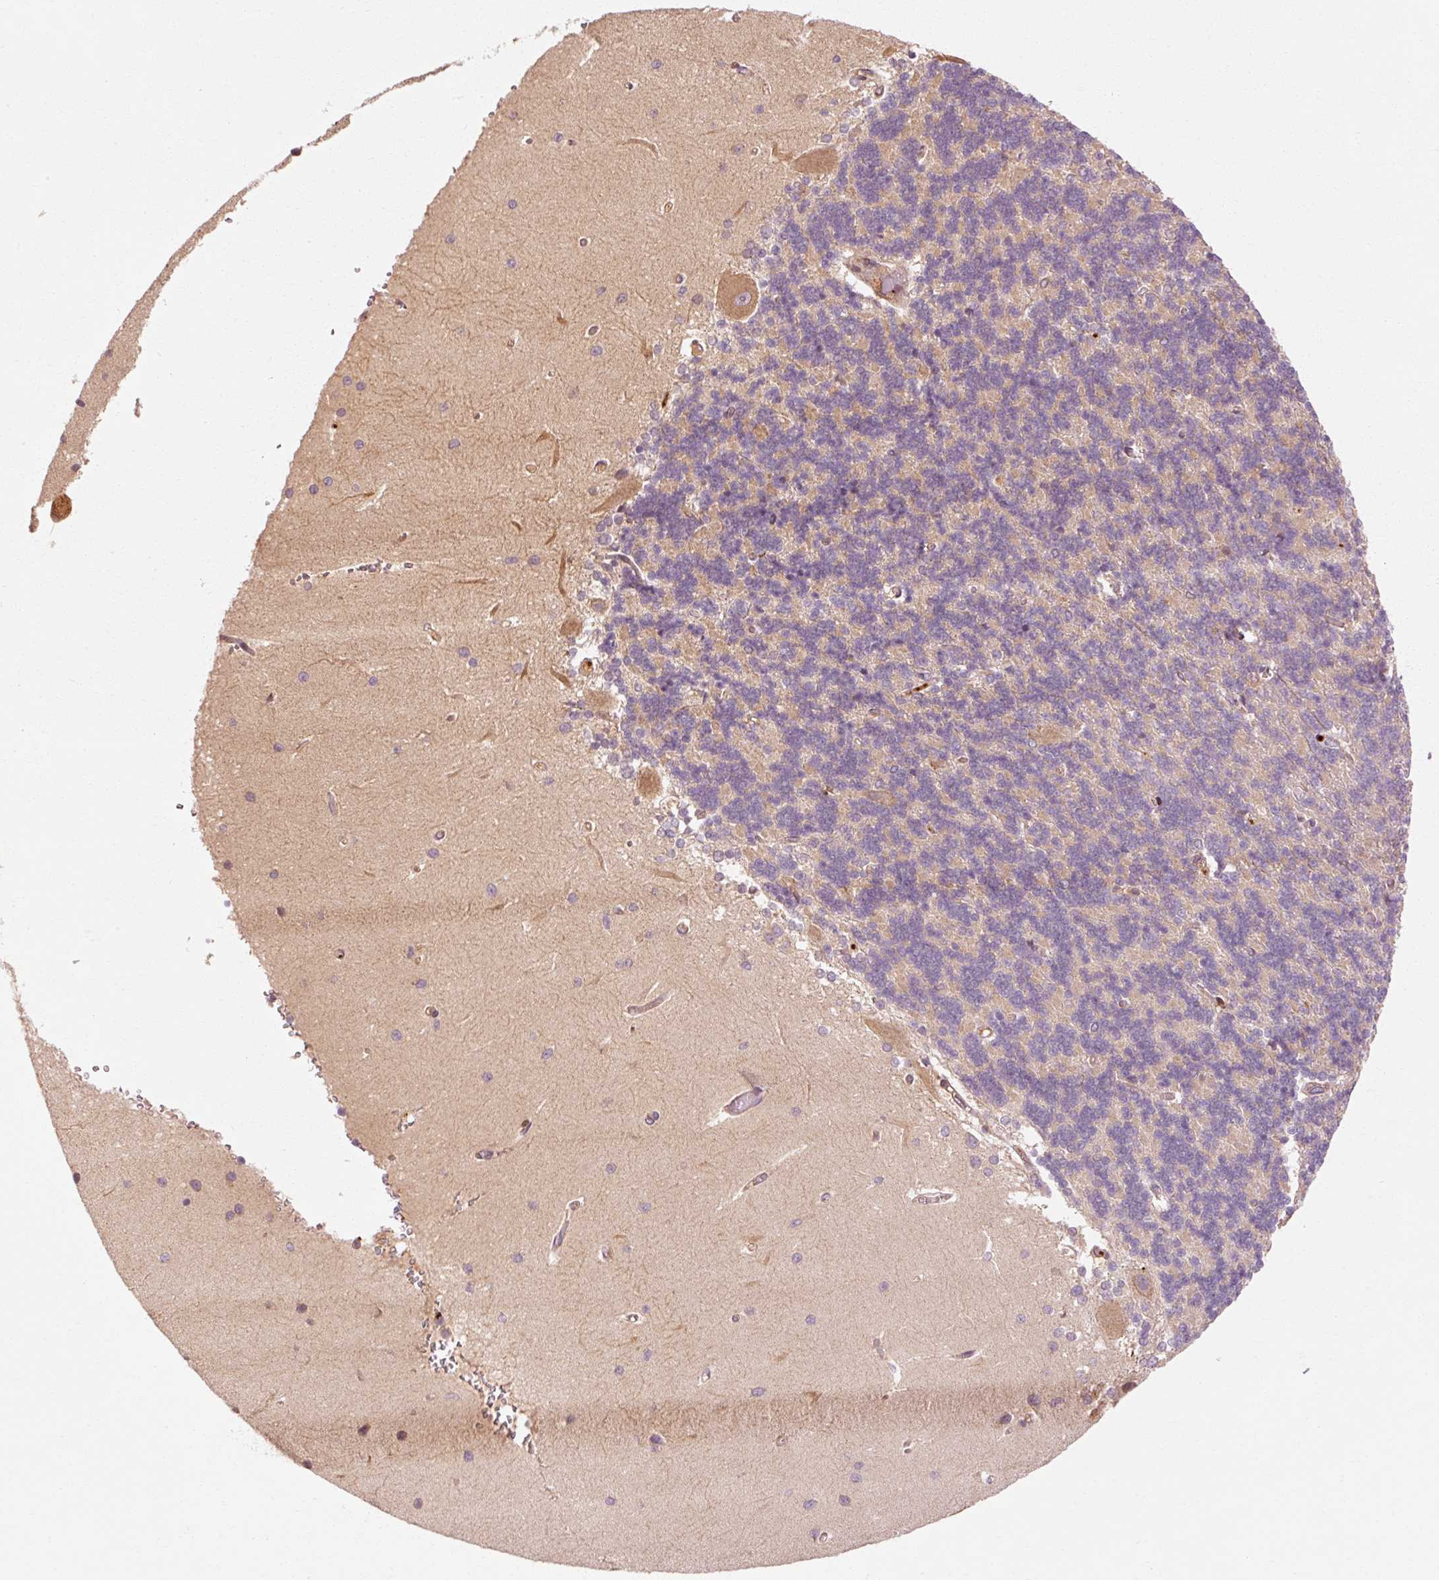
{"staining": {"intensity": "moderate", "quantity": "<25%", "location": "cytoplasmic/membranous"}, "tissue": "cerebellum", "cell_type": "Cells in granular layer", "image_type": "normal", "snomed": [{"axis": "morphology", "description": "Normal tissue, NOS"}, {"axis": "topography", "description": "Cerebellum"}], "caption": "Immunohistochemistry staining of unremarkable cerebellum, which shows low levels of moderate cytoplasmic/membranous staining in about <25% of cells in granular layer indicating moderate cytoplasmic/membranous protein staining. The staining was performed using DAB (3,3'-diaminobenzidine) (brown) for protein detection and nuclei were counterstained in hematoxylin (blue).", "gene": "CTNNA1", "patient": {"sex": "male", "age": 37}}